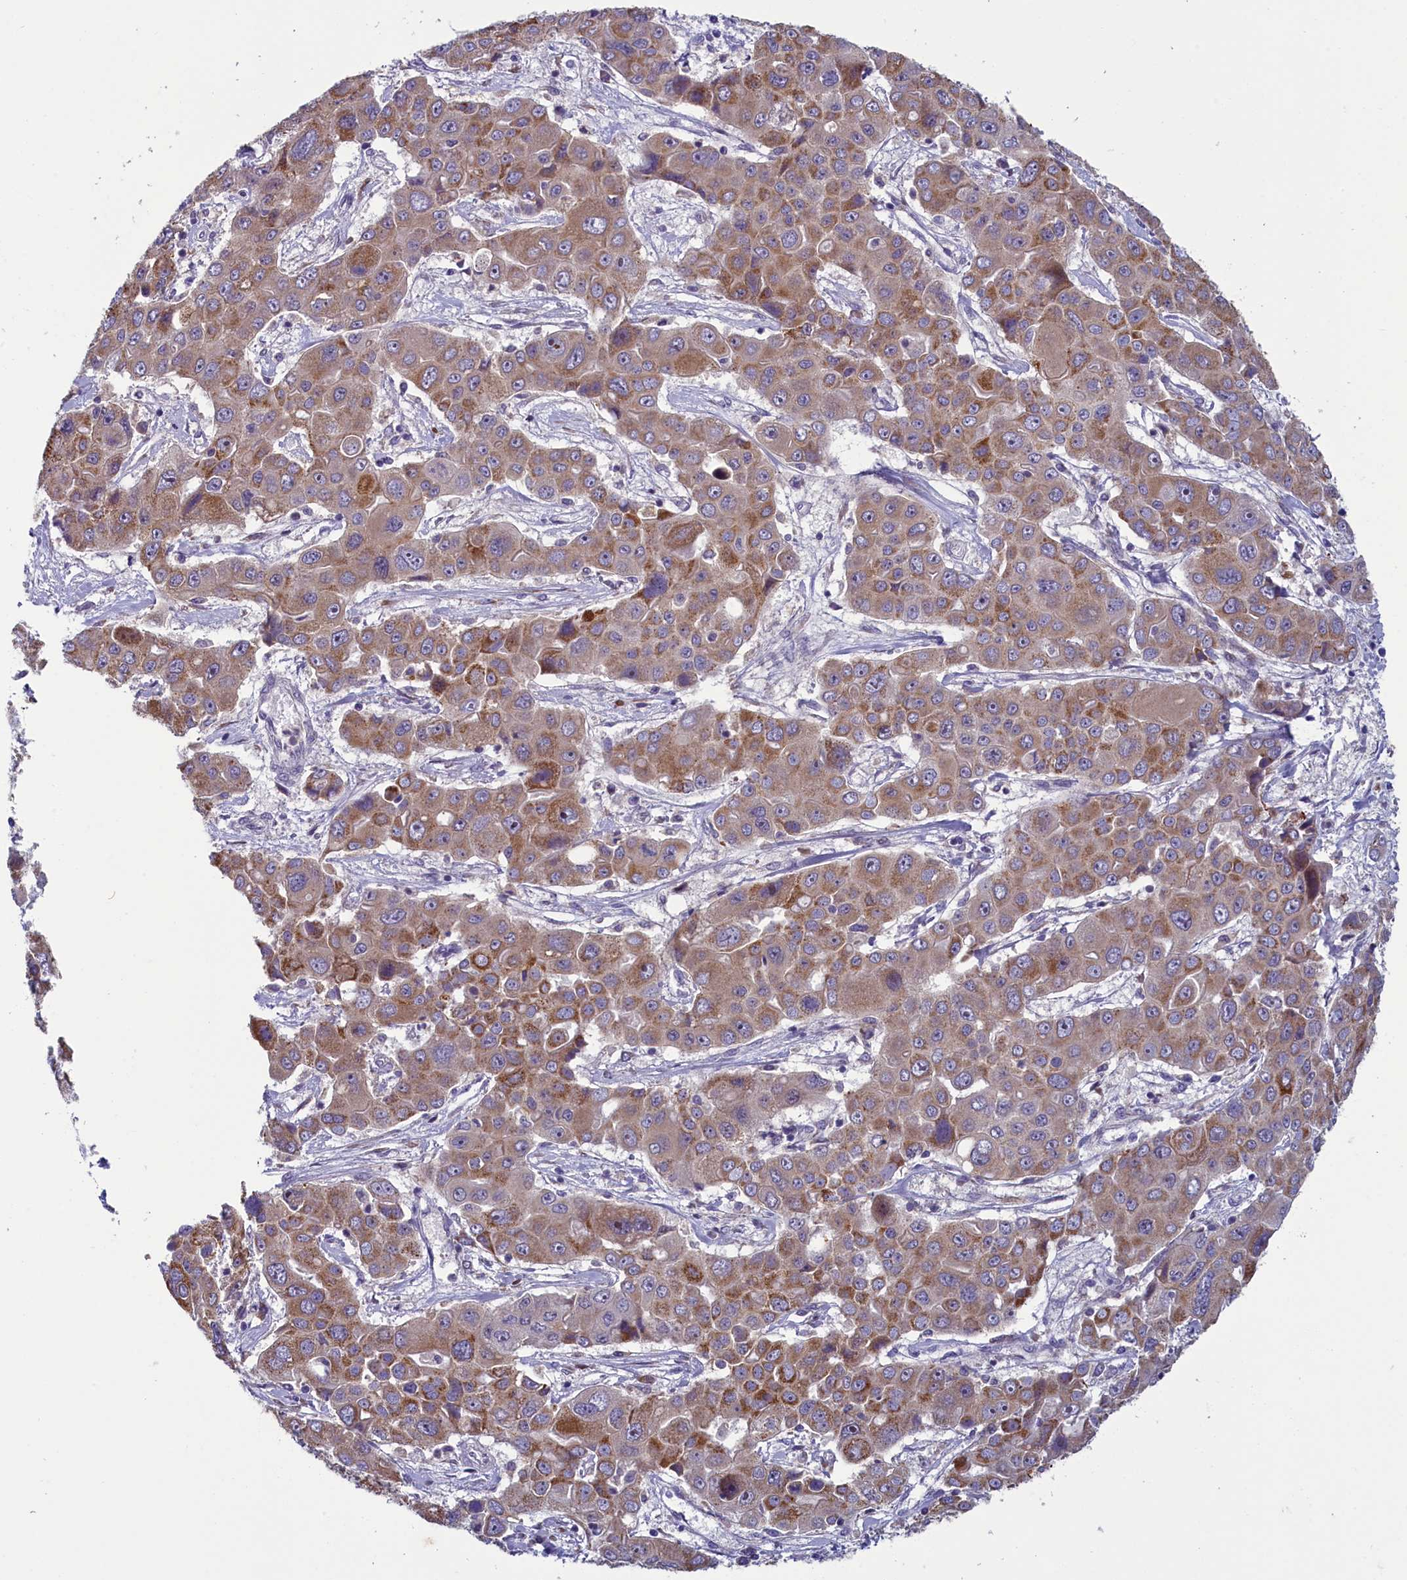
{"staining": {"intensity": "moderate", "quantity": ">75%", "location": "cytoplasmic/membranous"}, "tissue": "liver cancer", "cell_type": "Tumor cells", "image_type": "cancer", "snomed": [{"axis": "morphology", "description": "Cholangiocarcinoma"}, {"axis": "topography", "description": "Liver"}], "caption": "A photomicrograph of cholangiocarcinoma (liver) stained for a protein exhibits moderate cytoplasmic/membranous brown staining in tumor cells.", "gene": "ANKRD39", "patient": {"sex": "male", "age": 67}}